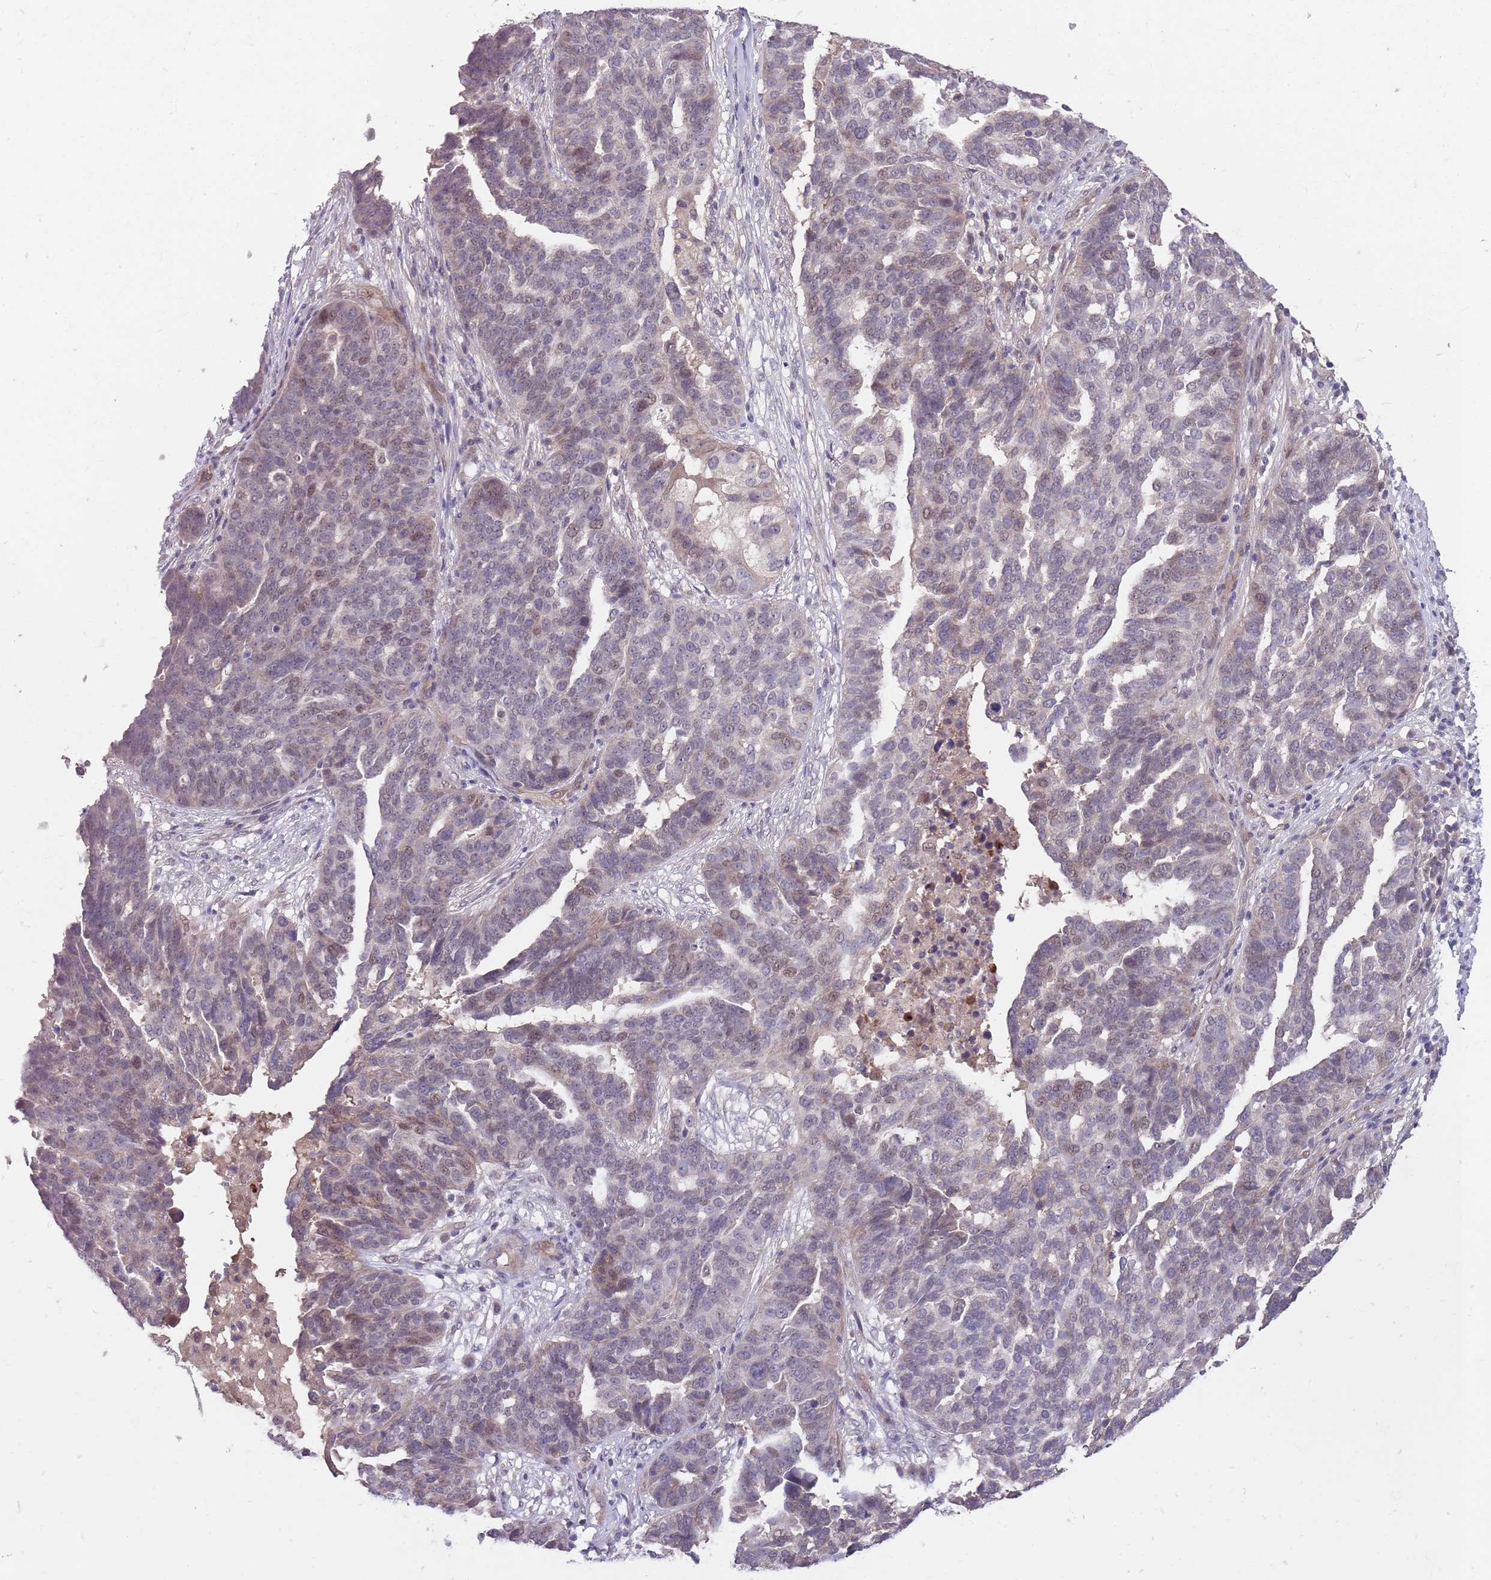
{"staining": {"intensity": "weak", "quantity": "<25%", "location": "nuclear"}, "tissue": "ovarian cancer", "cell_type": "Tumor cells", "image_type": "cancer", "snomed": [{"axis": "morphology", "description": "Cystadenocarcinoma, serous, NOS"}, {"axis": "topography", "description": "Ovary"}], "caption": "IHC histopathology image of ovarian cancer (serous cystadenocarcinoma) stained for a protein (brown), which demonstrates no expression in tumor cells.", "gene": "MEI1", "patient": {"sex": "female", "age": 59}}